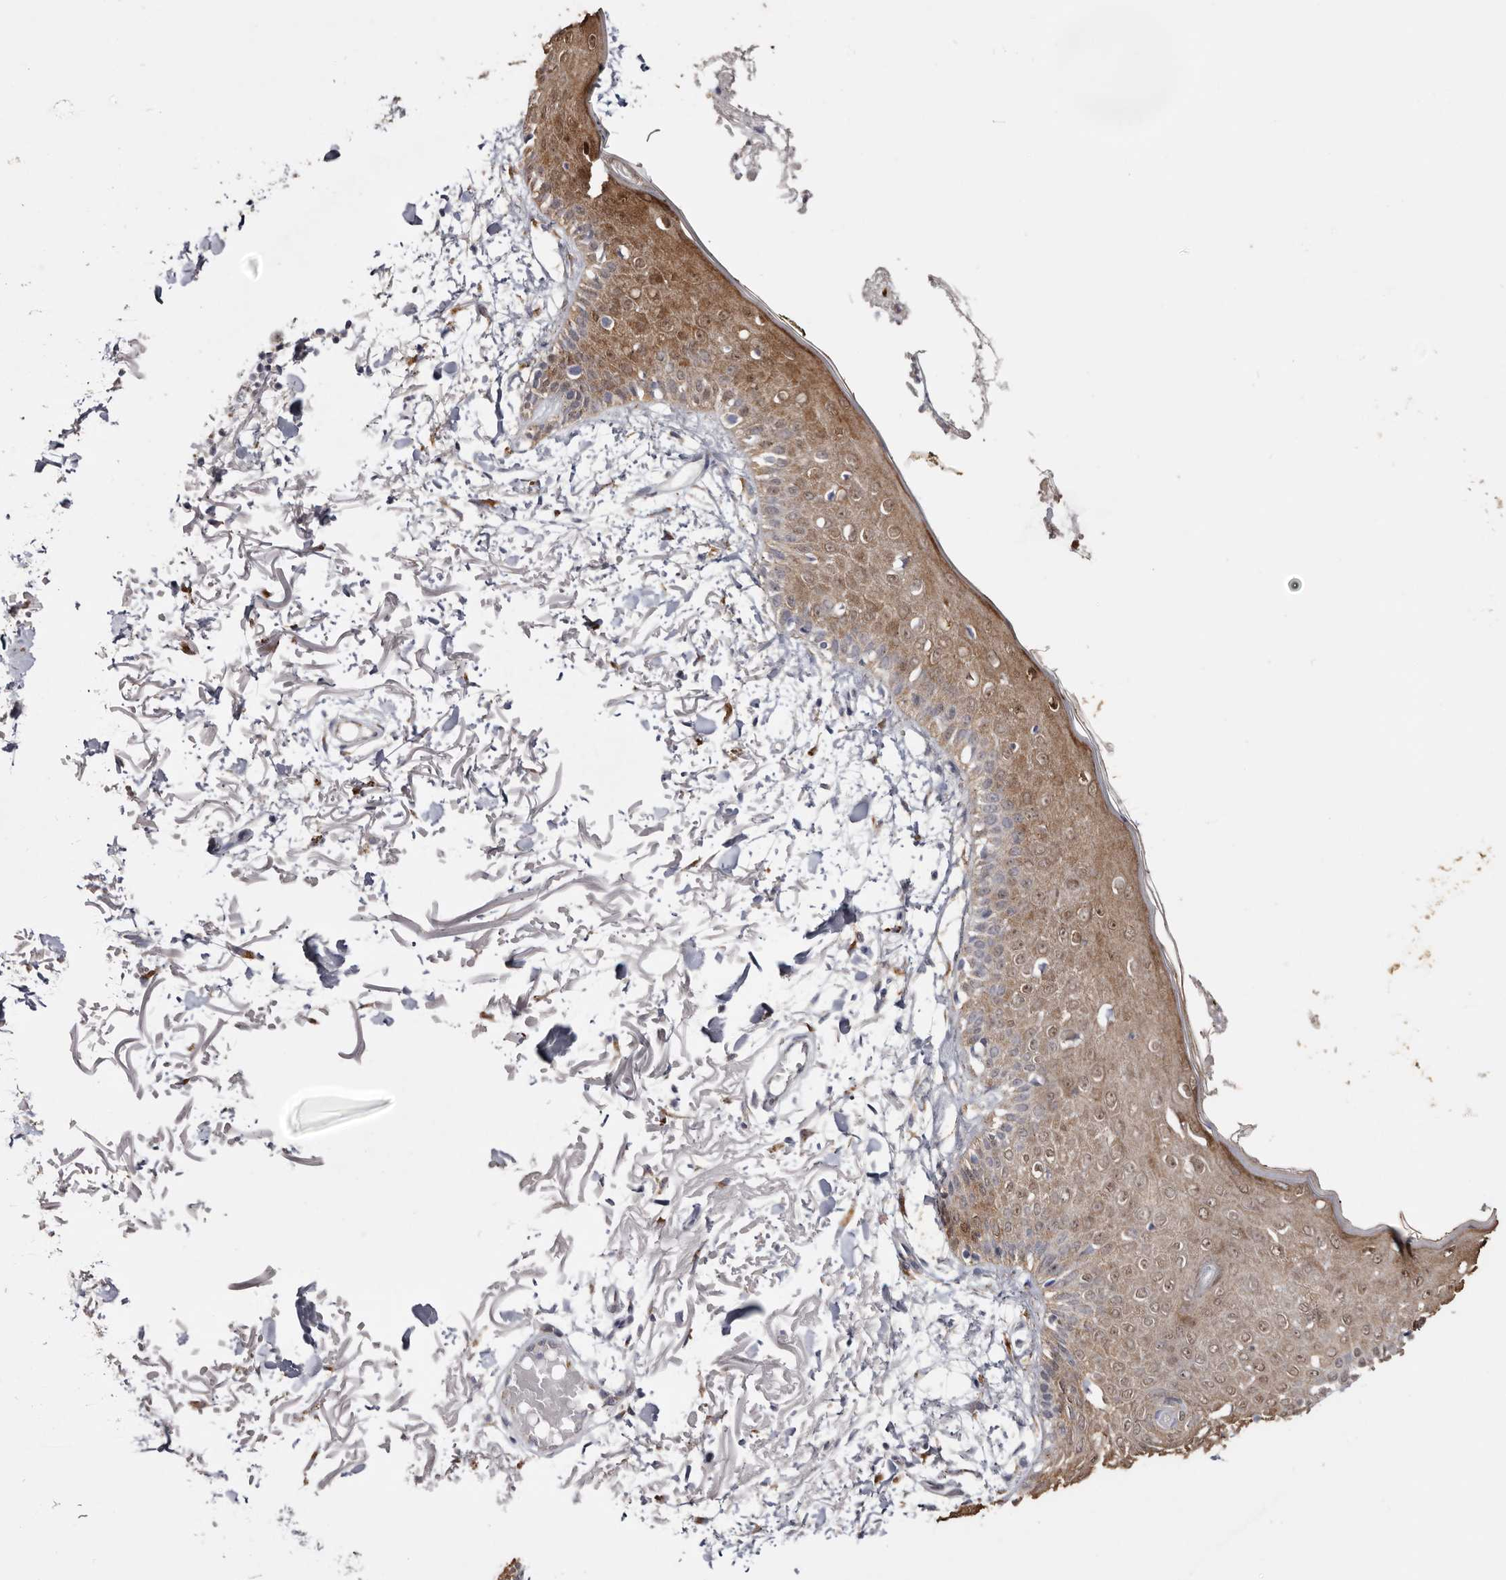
{"staining": {"intensity": "negative", "quantity": "none", "location": "none"}, "tissue": "skin", "cell_type": "Fibroblasts", "image_type": "normal", "snomed": [{"axis": "morphology", "description": "Normal tissue, NOS"}, {"axis": "morphology", "description": "Squamous cell carcinoma, NOS"}, {"axis": "topography", "description": "Skin"}, {"axis": "topography", "description": "Peripheral nerve tissue"}], "caption": "An IHC histopathology image of benign skin is shown. There is no staining in fibroblasts of skin.", "gene": "LGALS7B", "patient": {"sex": "male", "age": 83}}